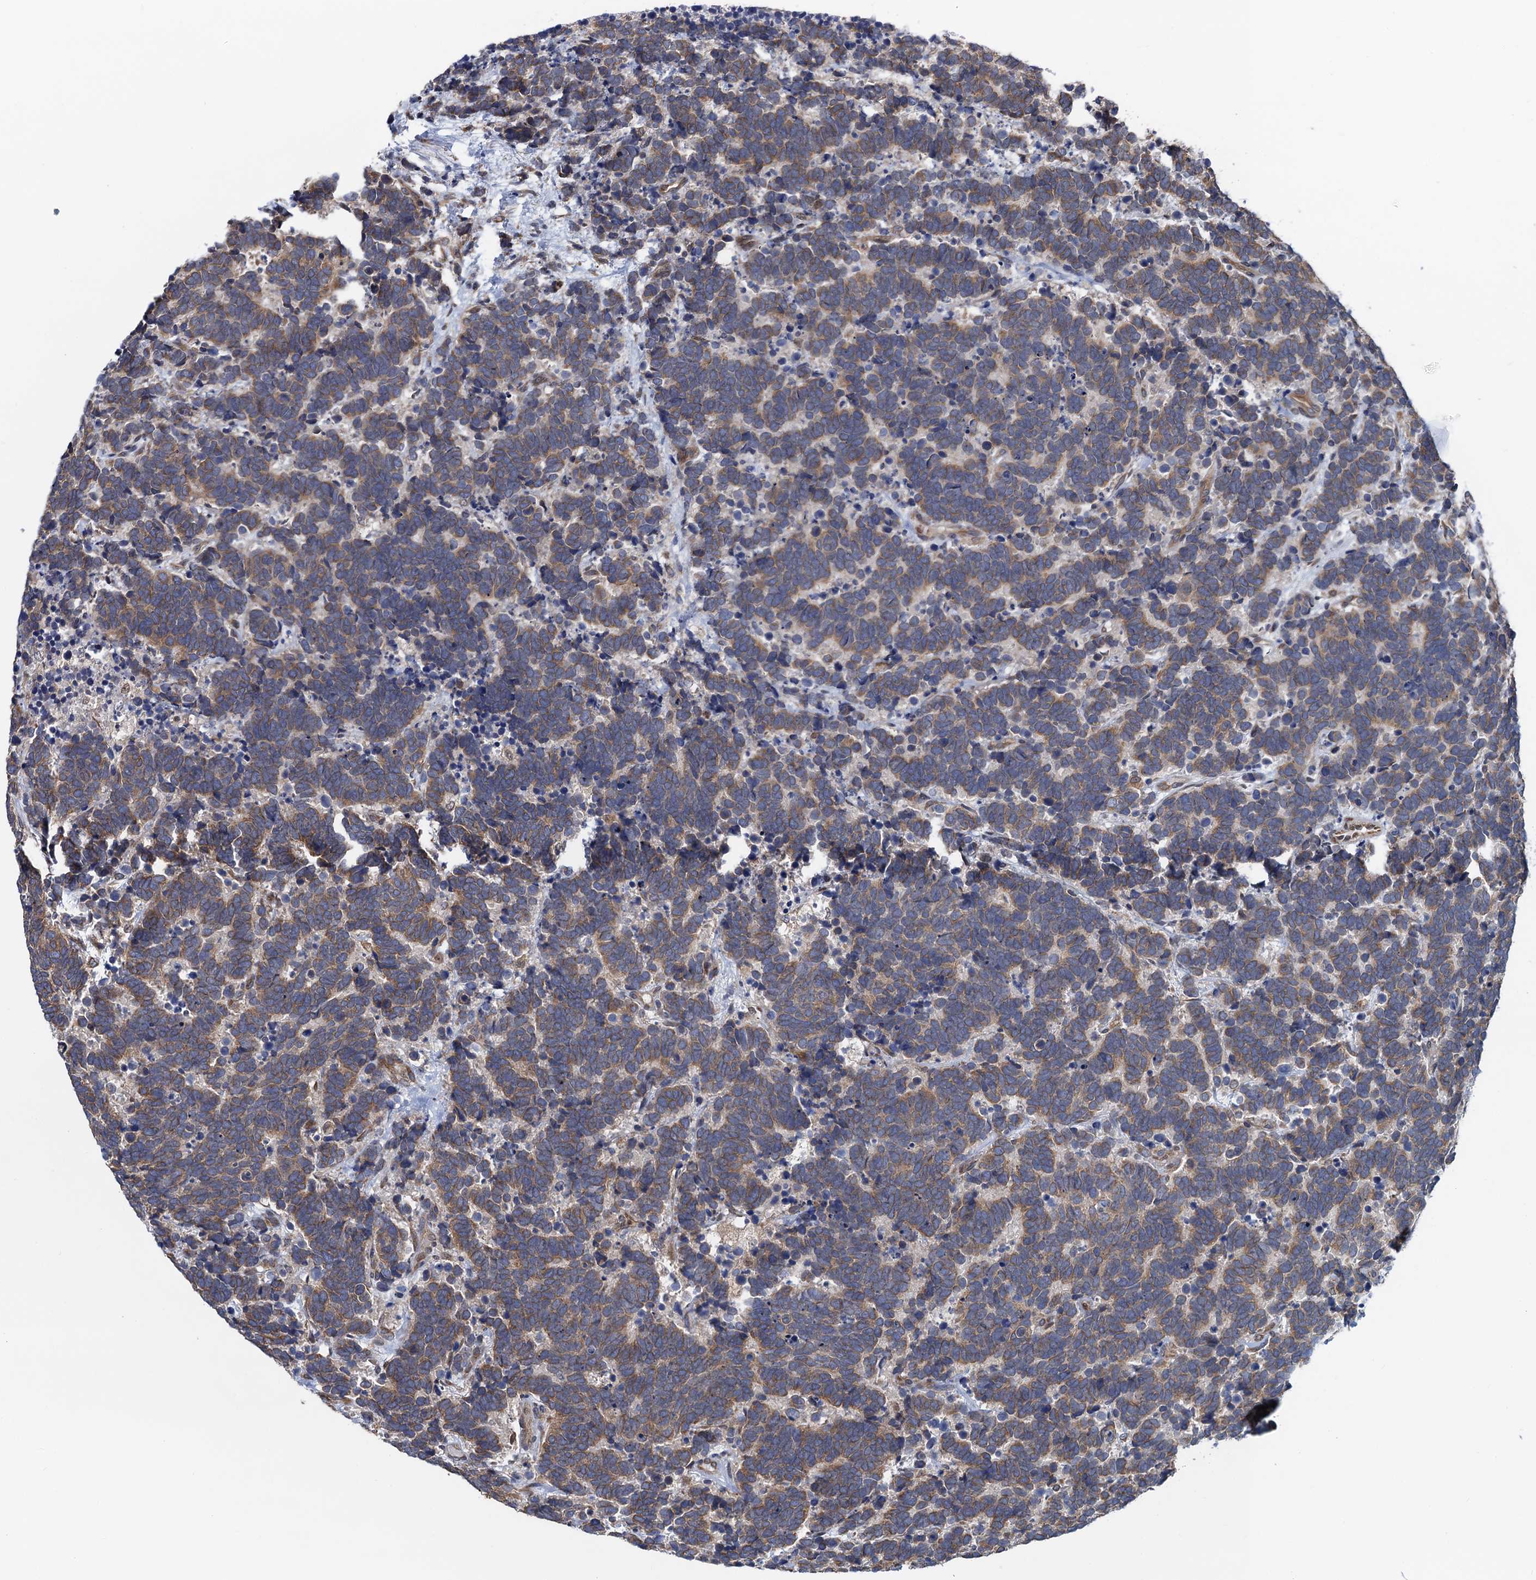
{"staining": {"intensity": "weak", "quantity": ">75%", "location": "cytoplasmic/membranous"}, "tissue": "carcinoid", "cell_type": "Tumor cells", "image_type": "cancer", "snomed": [{"axis": "morphology", "description": "Carcinoma, NOS"}, {"axis": "morphology", "description": "Carcinoid, malignant, NOS"}, {"axis": "topography", "description": "Urinary bladder"}], "caption": "Immunohistochemical staining of human carcinoid reveals low levels of weak cytoplasmic/membranous expression in approximately >75% of tumor cells.", "gene": "RNF125", "patient": {"sex": "male", "age": 57}}